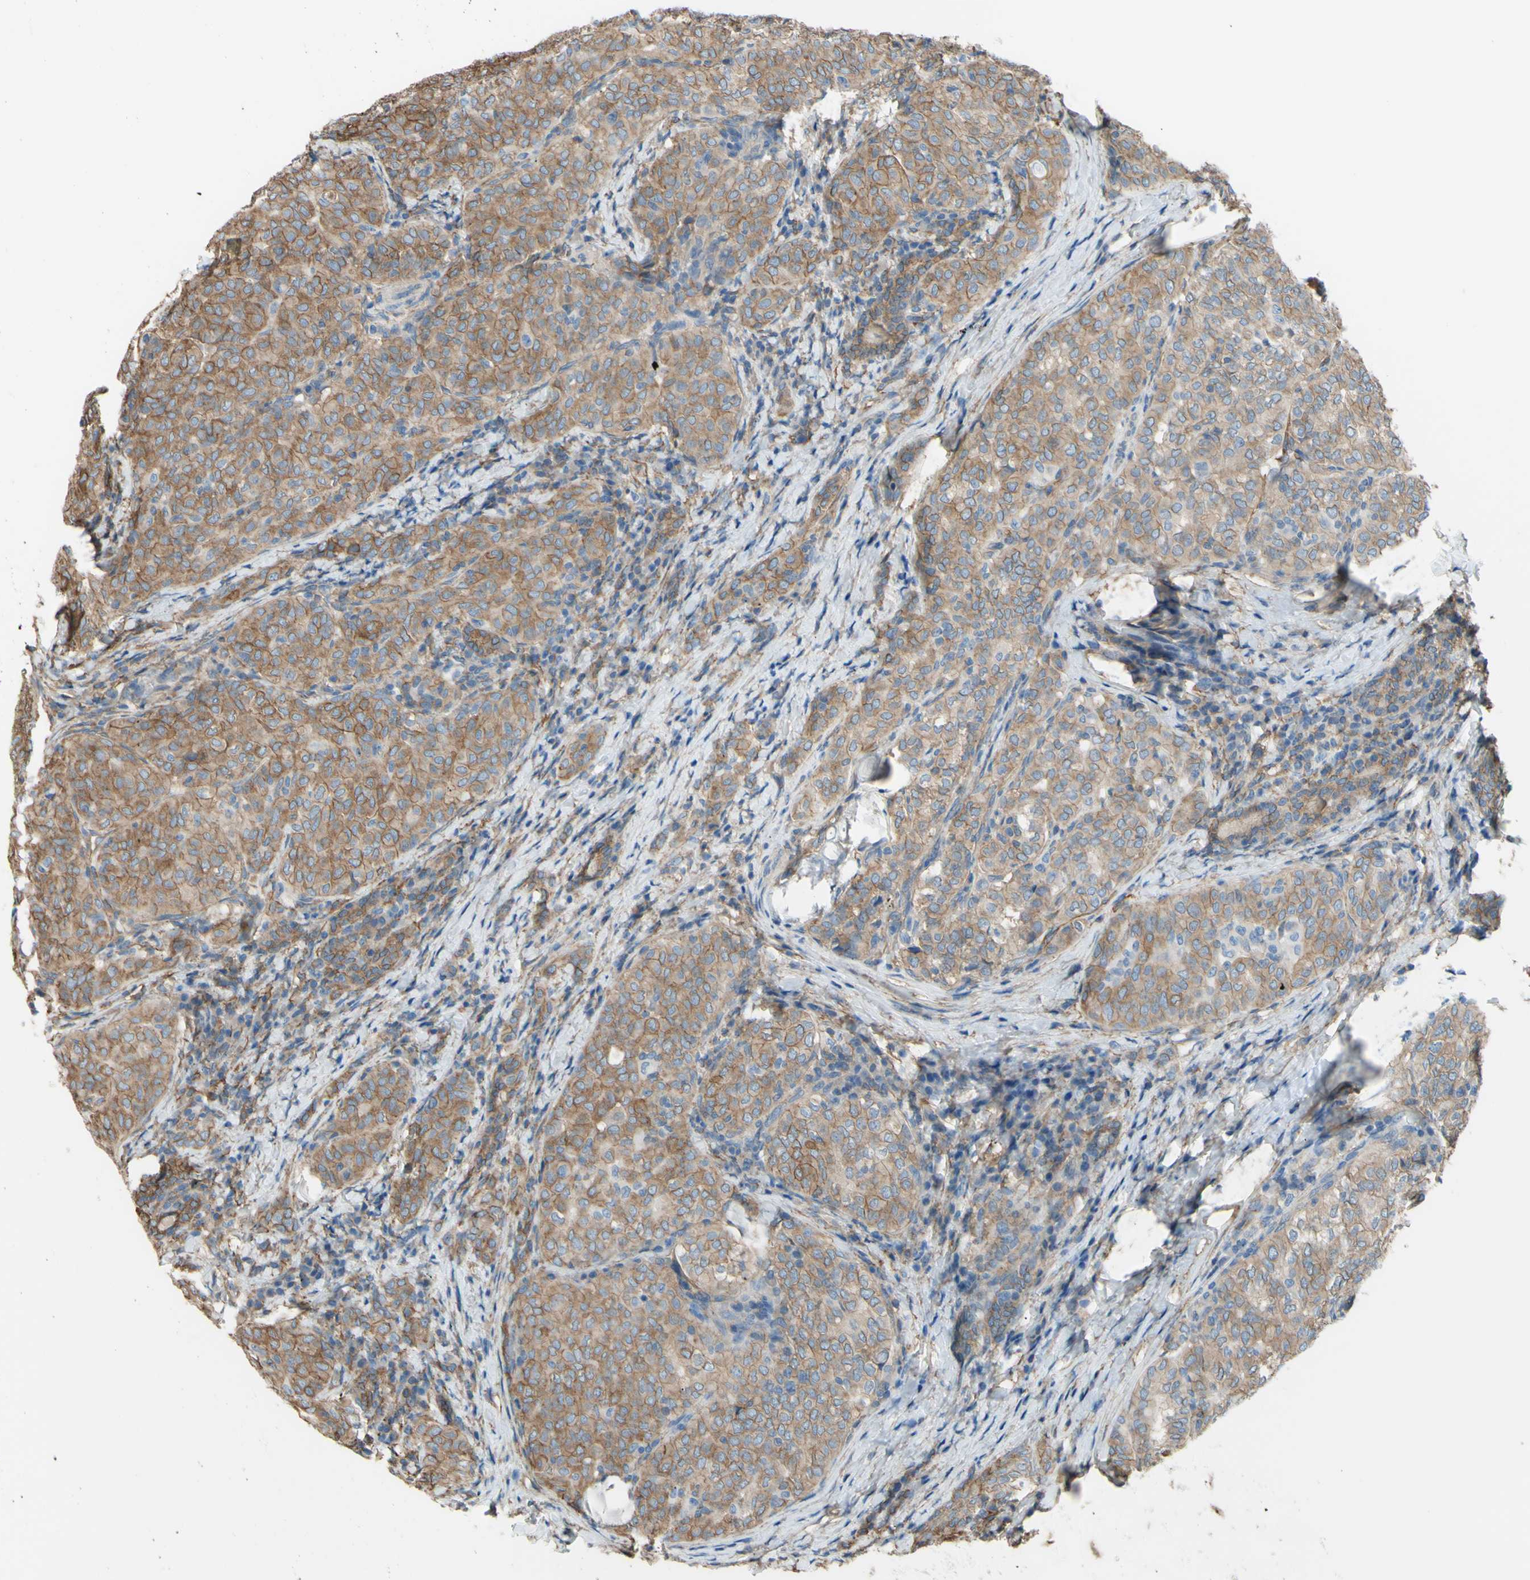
{"staining": {"intensity": "moderate", "quantity": ">75%", "location": "cytoplasmic/membranous"}, "tissue": "thyroid cancer", "cell_type": "Tumor cells", "image_type": "cancer", "snomed": [{"axis": "morphology", "description": "Normal tissue, NOS"}, {"axis": "morphology", "description": "Papillary adenocarcinoma, NOS"}, {"axis": "topography", "description": "Thyroid gland"}], "caption": "Thyroid papillary adenocarcinoma stained with DAB (3,3'-diaminobenzidine) immunohistochemistry shows medium levels of moderate cytoplasmic/membranous positivity in about >75% of tumor cells.", "gene": "ADD1", "patient": {"sex": "female", "age": 30}}